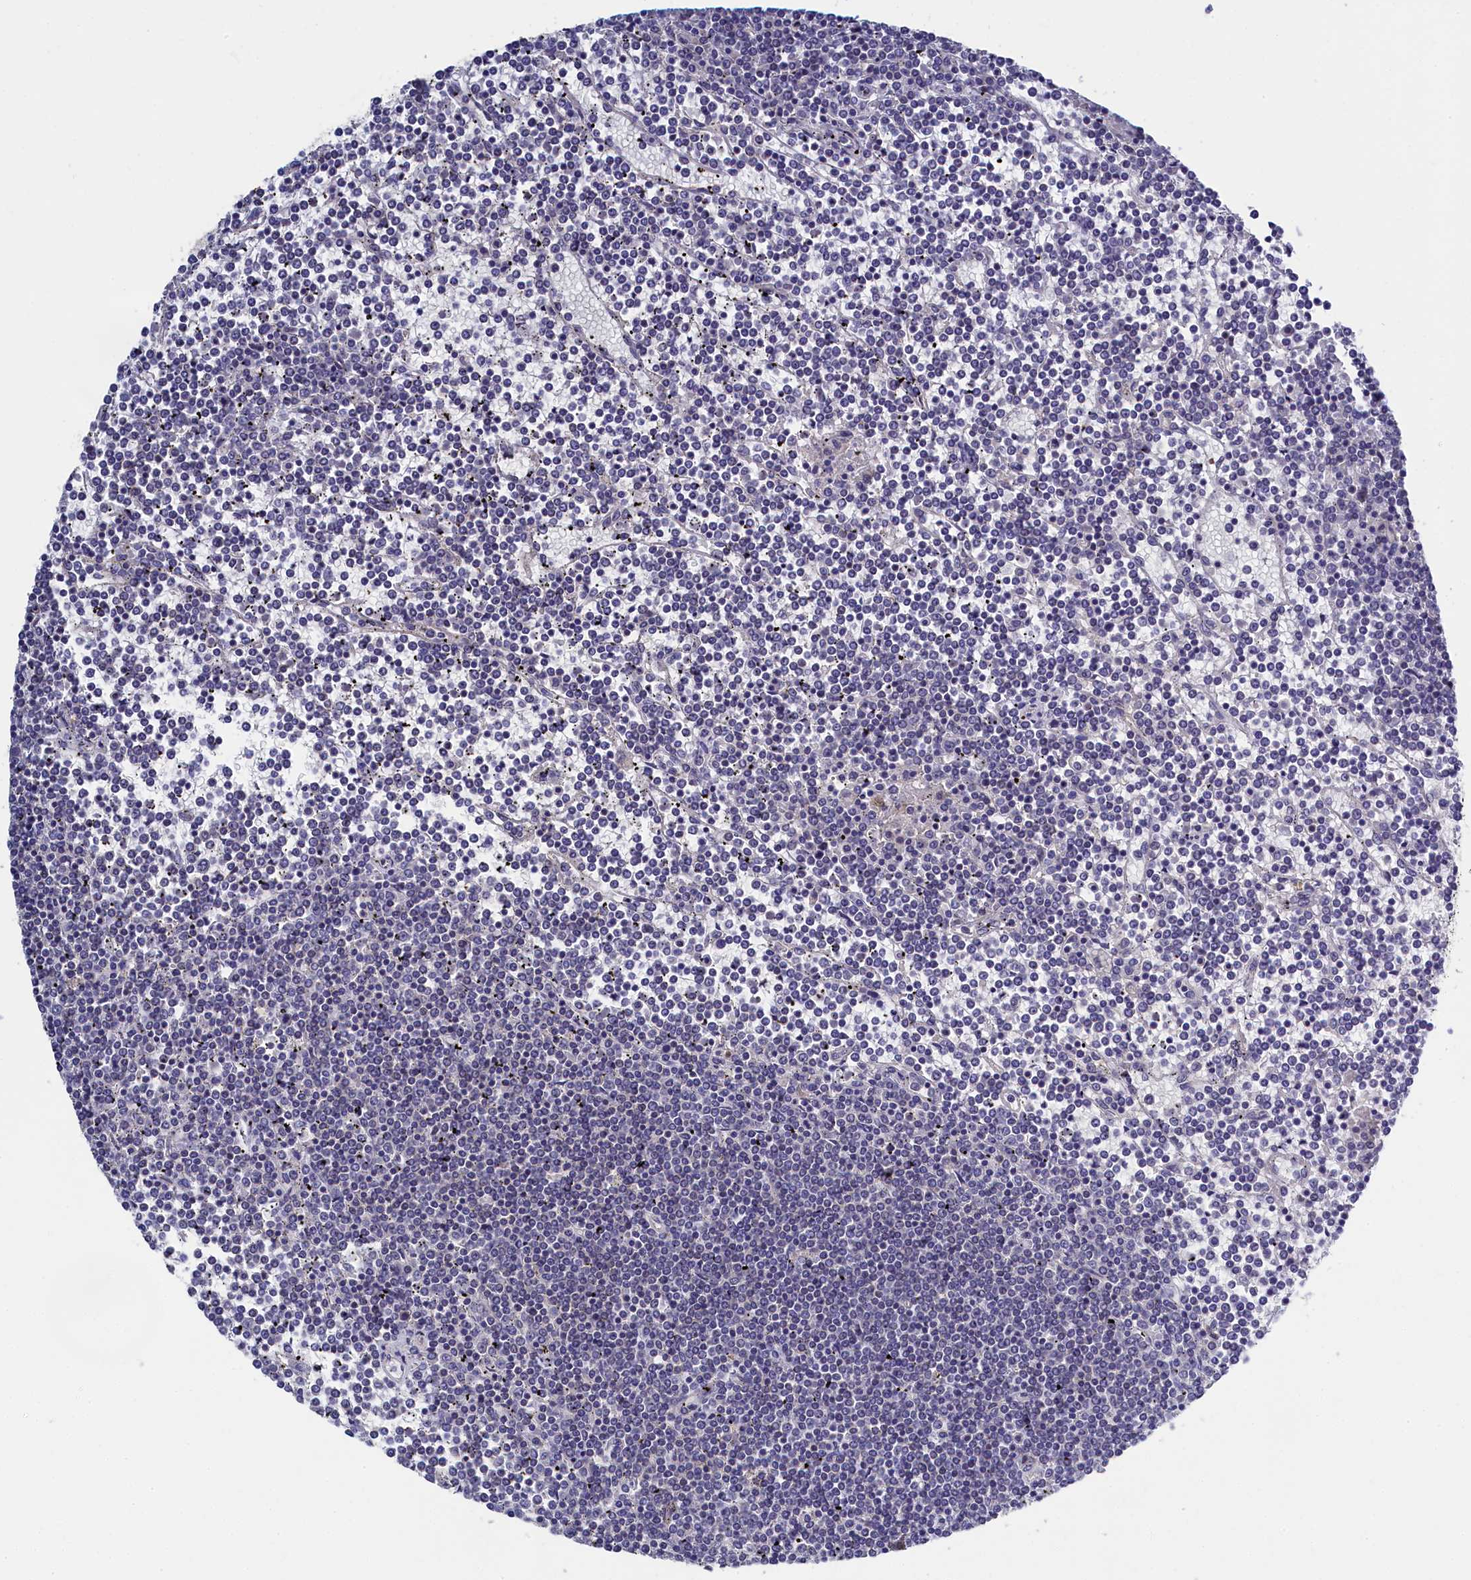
{"staining": {"intensity": "negative", "quantity": "none", "location": "none"}, "tissue": "lymphoma", "cell_type": "Tumor cells", "image_type": "cancer", "snomed": [{"axis": "morphology", "description": "Malignant lymphoma, non-Hodgkin's type, Low grade"}, {"axis": "topography", "description": "Spleen"}], "caption": "The photomicrograph shows no staining of tumor cells in low-grade malignant lymphoma, non-Hodgkin's type.", "gene": "C11orf54", "patient": {"sex": "female", "age": 19}}